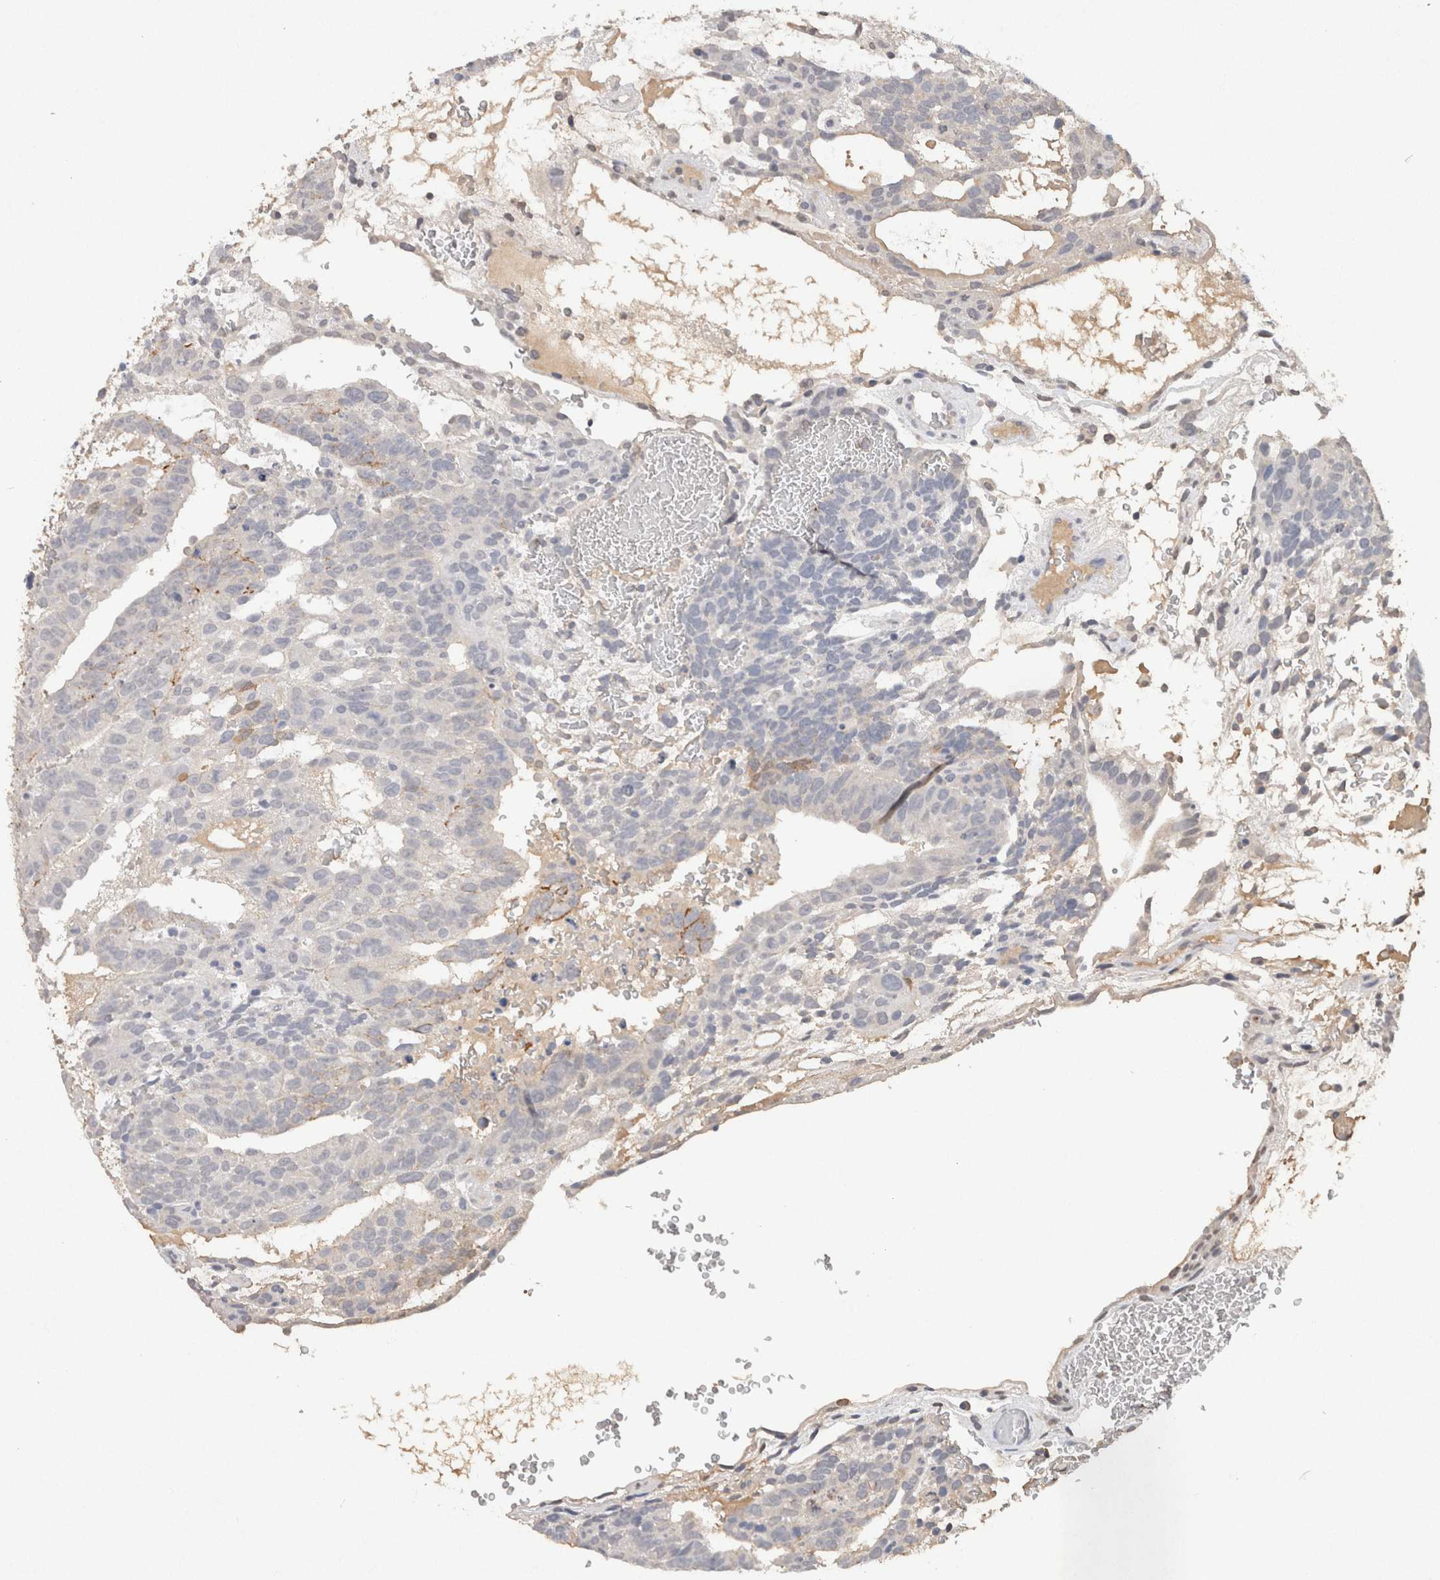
{"staining": {"intensity": "negative", "quantity": "none", "location": "none"}, "tissue": "testis cancer", "cell_type": "Tumor cells", "image_type": "cancer", "snomed": [{"axis": "morphology", "description": "Seminoma, NOS"}, {"axis": "morphology", "description": "Carcinoma, Embryonal, NOS"}, {"axis": "topography", "description": "Testis"}], "caption": "Immunohistochemical staining of human testis seminoma displays no significant staining in tumor cells.", "gene": "FABP7", "patient": {"sex": "male", "age": 52}}